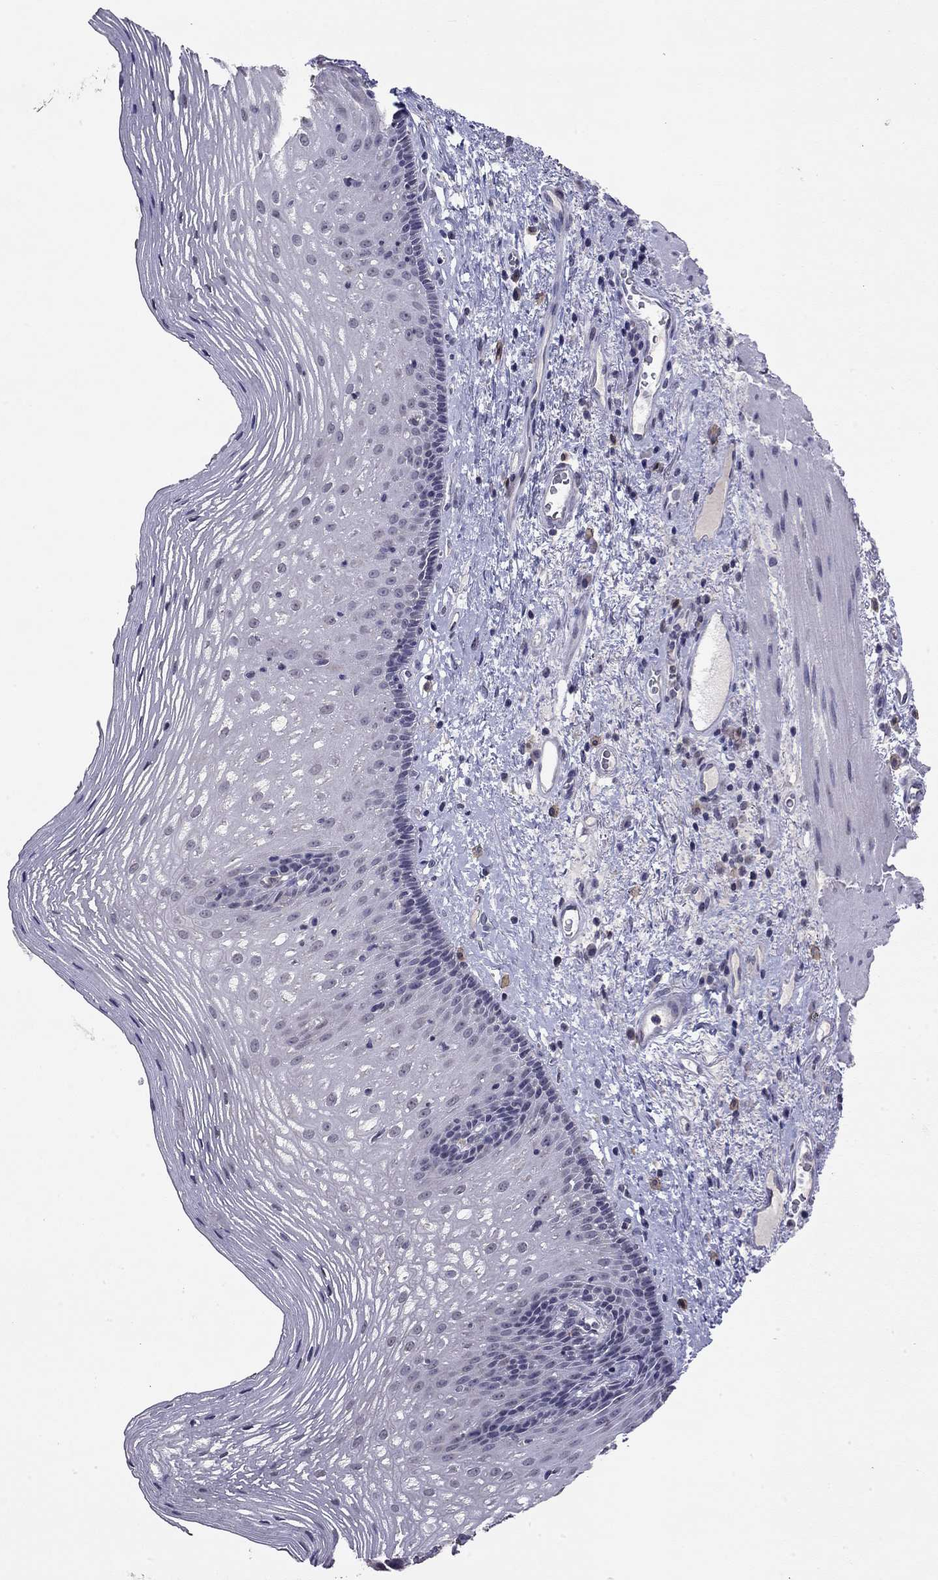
{"staining": {"intensity": "negative", "quantity": "none", "location": "none"}, "tissue": "esophagus", "cell_type": "Squamous epithelial cells", "image_type": "normal", "snomed": [{"axis": "morphology", "description": "Normal tissue, NOS"}, {"axis": "topography", "description": "Esophagus"}], "caption": "This is an immunohistochemistry image of benign human esophagus. There is no expression in squamous epithelial cells.", "gene": "WNK3", "patient": {"sex": "male", "age": 76}}